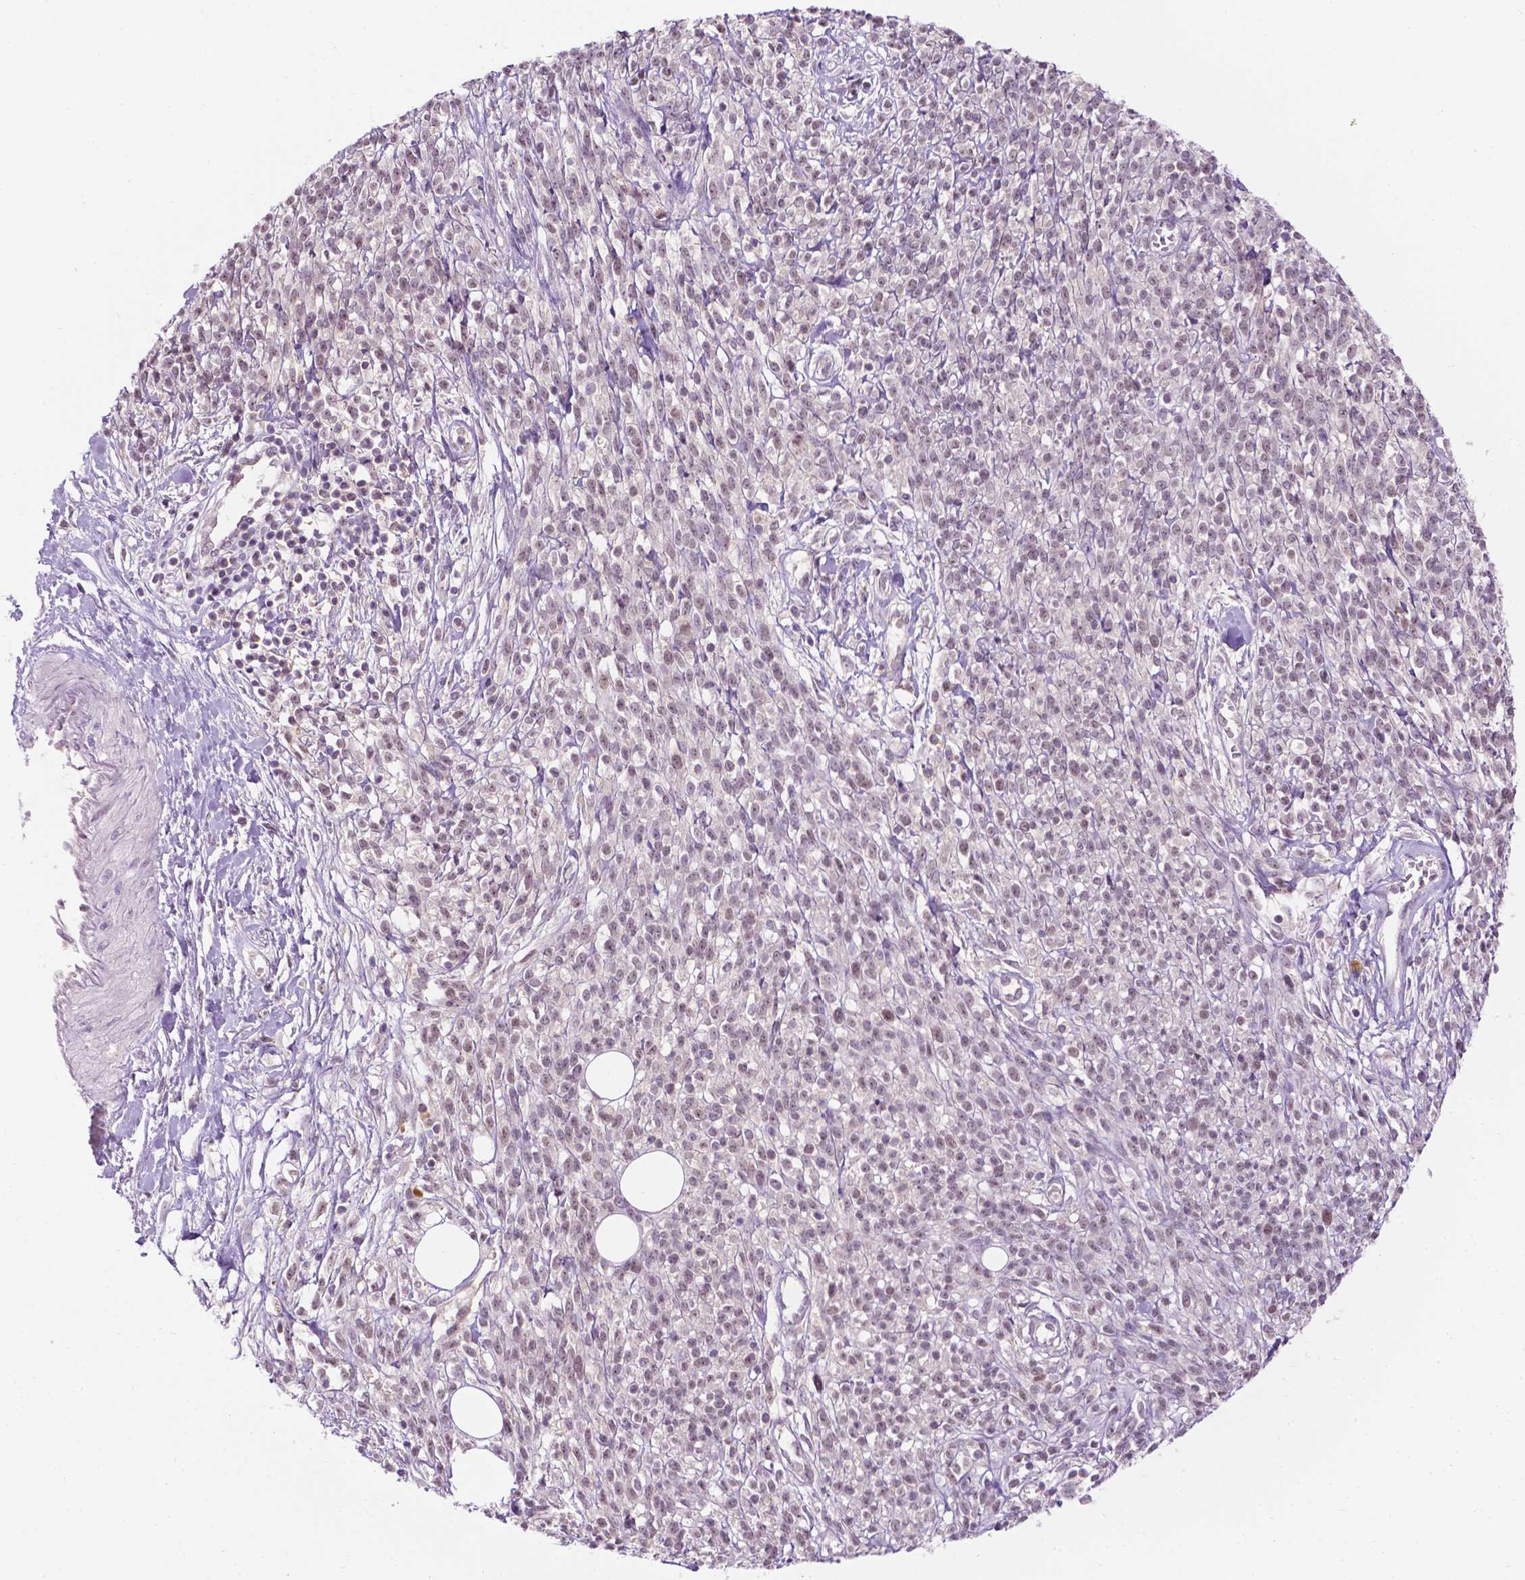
{"staining": {"intensity": "weak", "quantity": "25%-75%", "location": "nuclear"}, "tissue": "melanoma", "cell_type": "Tumor cells", "image_type": "cancer", "snomed": [{"axis": "morphology", "description": "Malignant melanoma, NOS"}, {"axis": "topography", "description": "Skin"}, {"axis": "topography", "description": "Skin of trunk"}], "caption": "The immunohistochemical stain labels weak nuclear staining in tumor cells of melanoma tissue.", "gene": "DENND4A", "patient": {"sex": "male", "age": 74}}